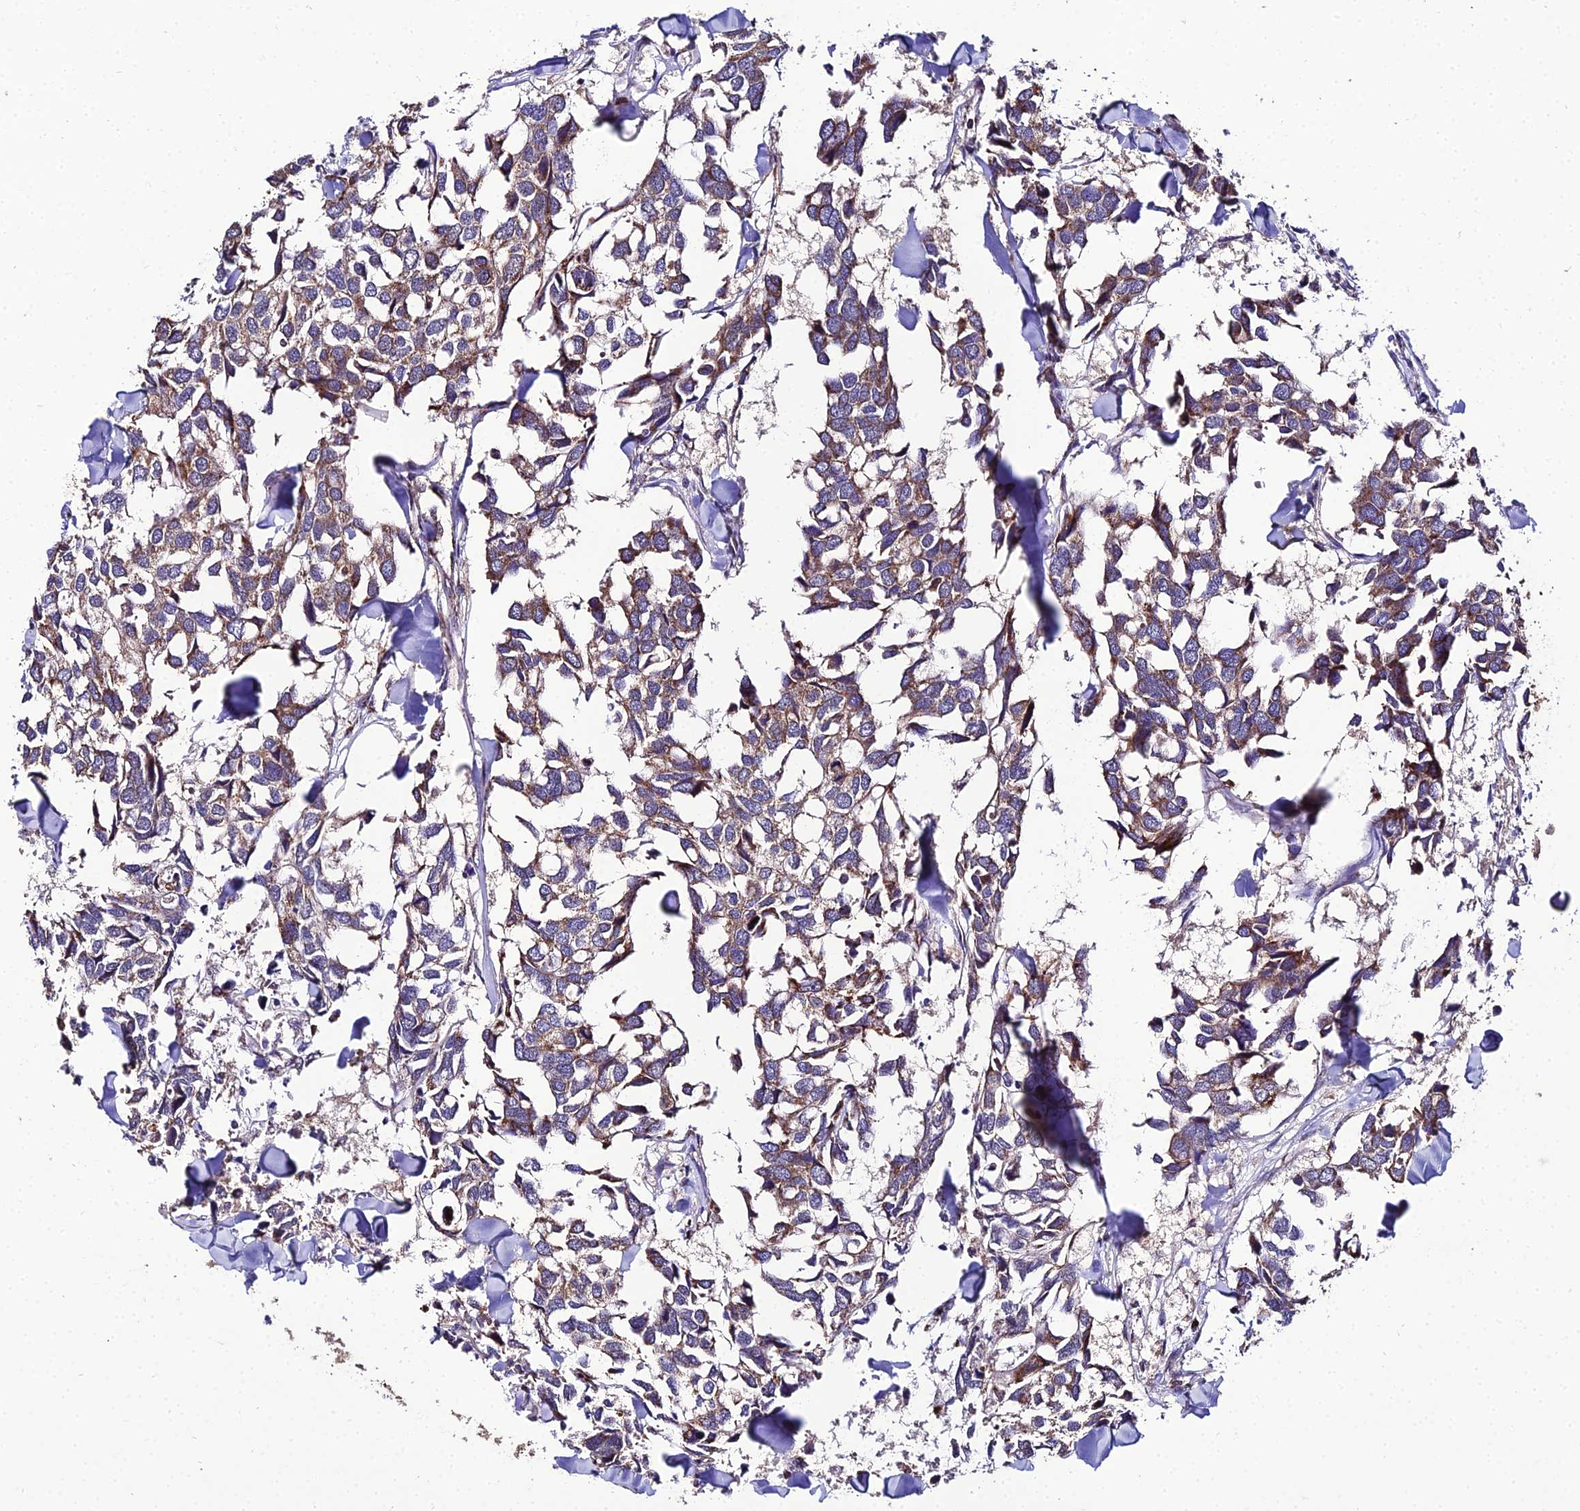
{"staining": {"intensity": "moderate", "quantity": ">75%", "location": "cytoplasmic/membranous"}, "tissue": "breast cancer", "cell_type": "Tumor cells", "image_type": "cancer", "snomed": [{"axis": "morphology", "description": "Duct carcinoma"}, {"axis": "topography", "description": "Breast"}], "caption": "Protein staining by IHC demonstrates moderate cytoplasmic/membranous positivity in approximately >75% of tumor cells in breast cancer.", "gene": "PSMD2", "patient": {"sex": "female", "age": 83}}